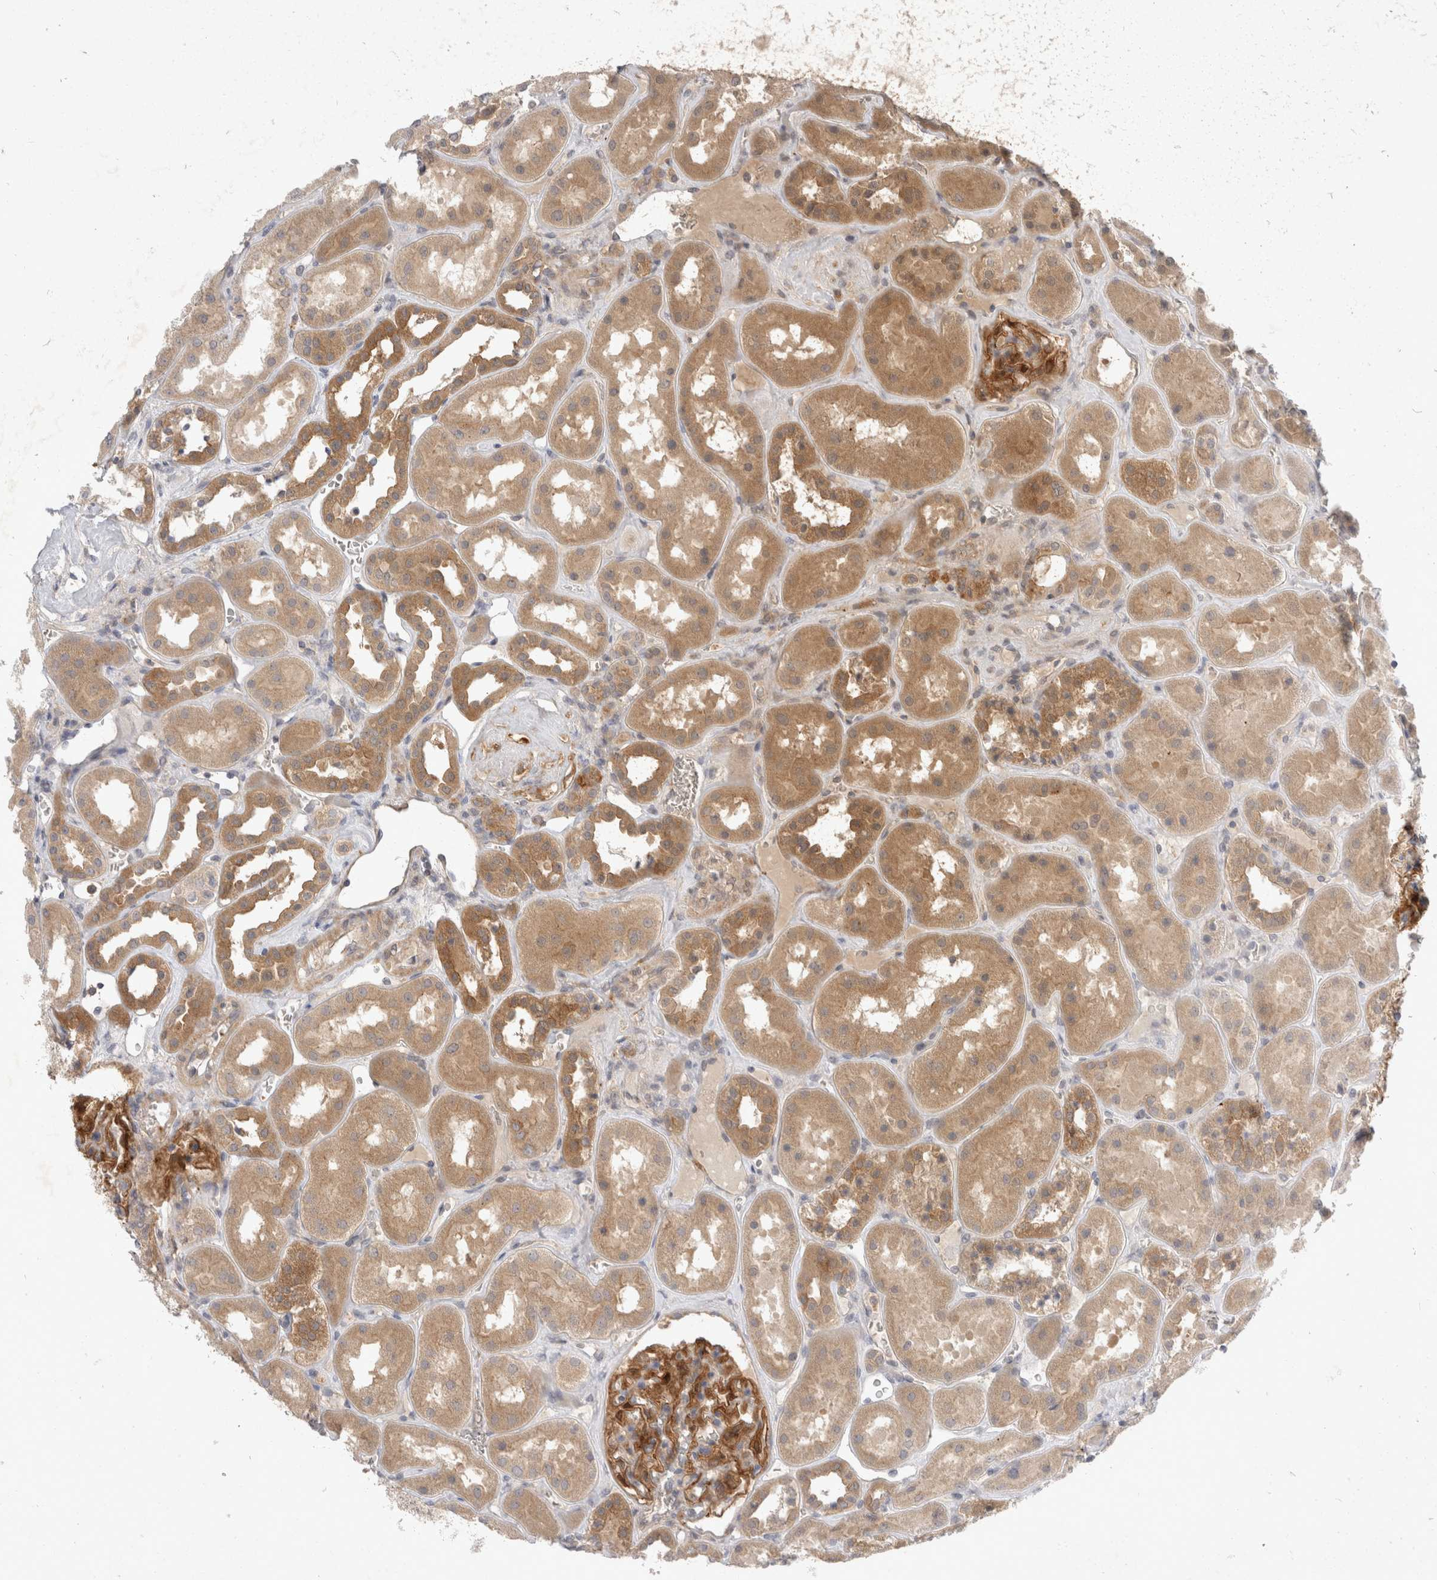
{"staining": {"intensity": "moderate", "quantity": ">75%", "location": "cytoplasmic/membranous"}, "tissue": "kidney", "cell_type": "Cells in glomeruli", "image_type": "normal", "snomed": [{"axis": "morphology", "description": "Normal tissue, NOS"}, {"axis": "topography", "description": "Kidney"}], "caption": "A micrograph of human kidney stained for a protein displays moderate cytoplasmic/membranous brown staining in cells in glomeruli. The protein of interest is shown in brown color, while the nuclei are stained blue.", "gene": "TOM1L2", "patient": {"sex": "male", "age": 70}}